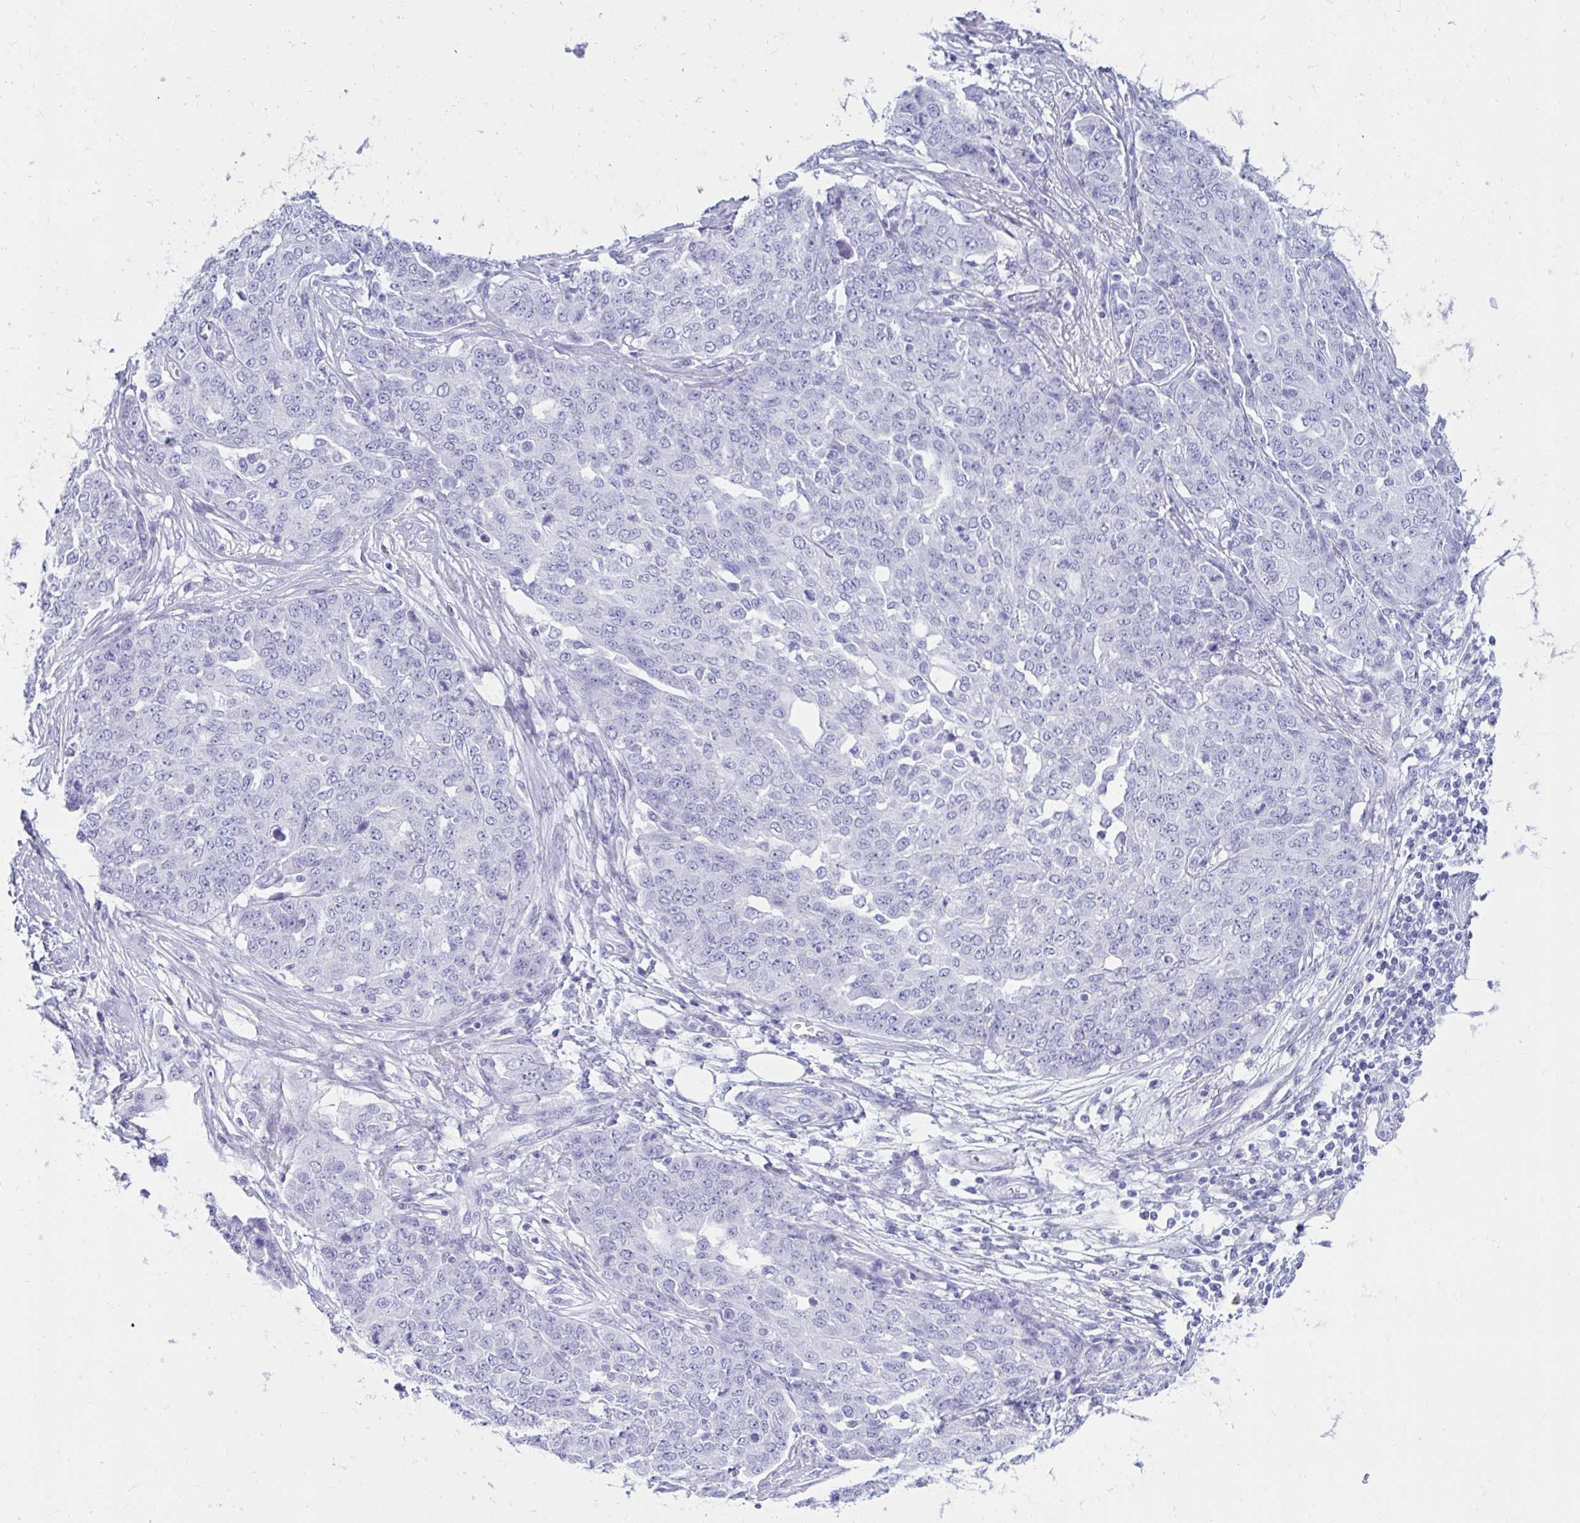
{"staining": {"intensity": "negative", "quantity": "none", "location": "none"}, "tissue": "ovarian cancer", "cell_type": "Tumor cells", "image_type": "cancer", "snomed": [{"axis": "morphology", "description": "Cystadenocarcinoma, serous, NOS"}, {"axis": "topography", "description": "Soft tissue"}, {"axis": "topography", "description": "Ovary"}], "caption": "Immunohistochemical staining of serous cystadenocarcinoma (ovarian) reveals no significant expression in tumor cells.", "gene": "OR10R2", "patient": {"sex": "female", "age": 57}}